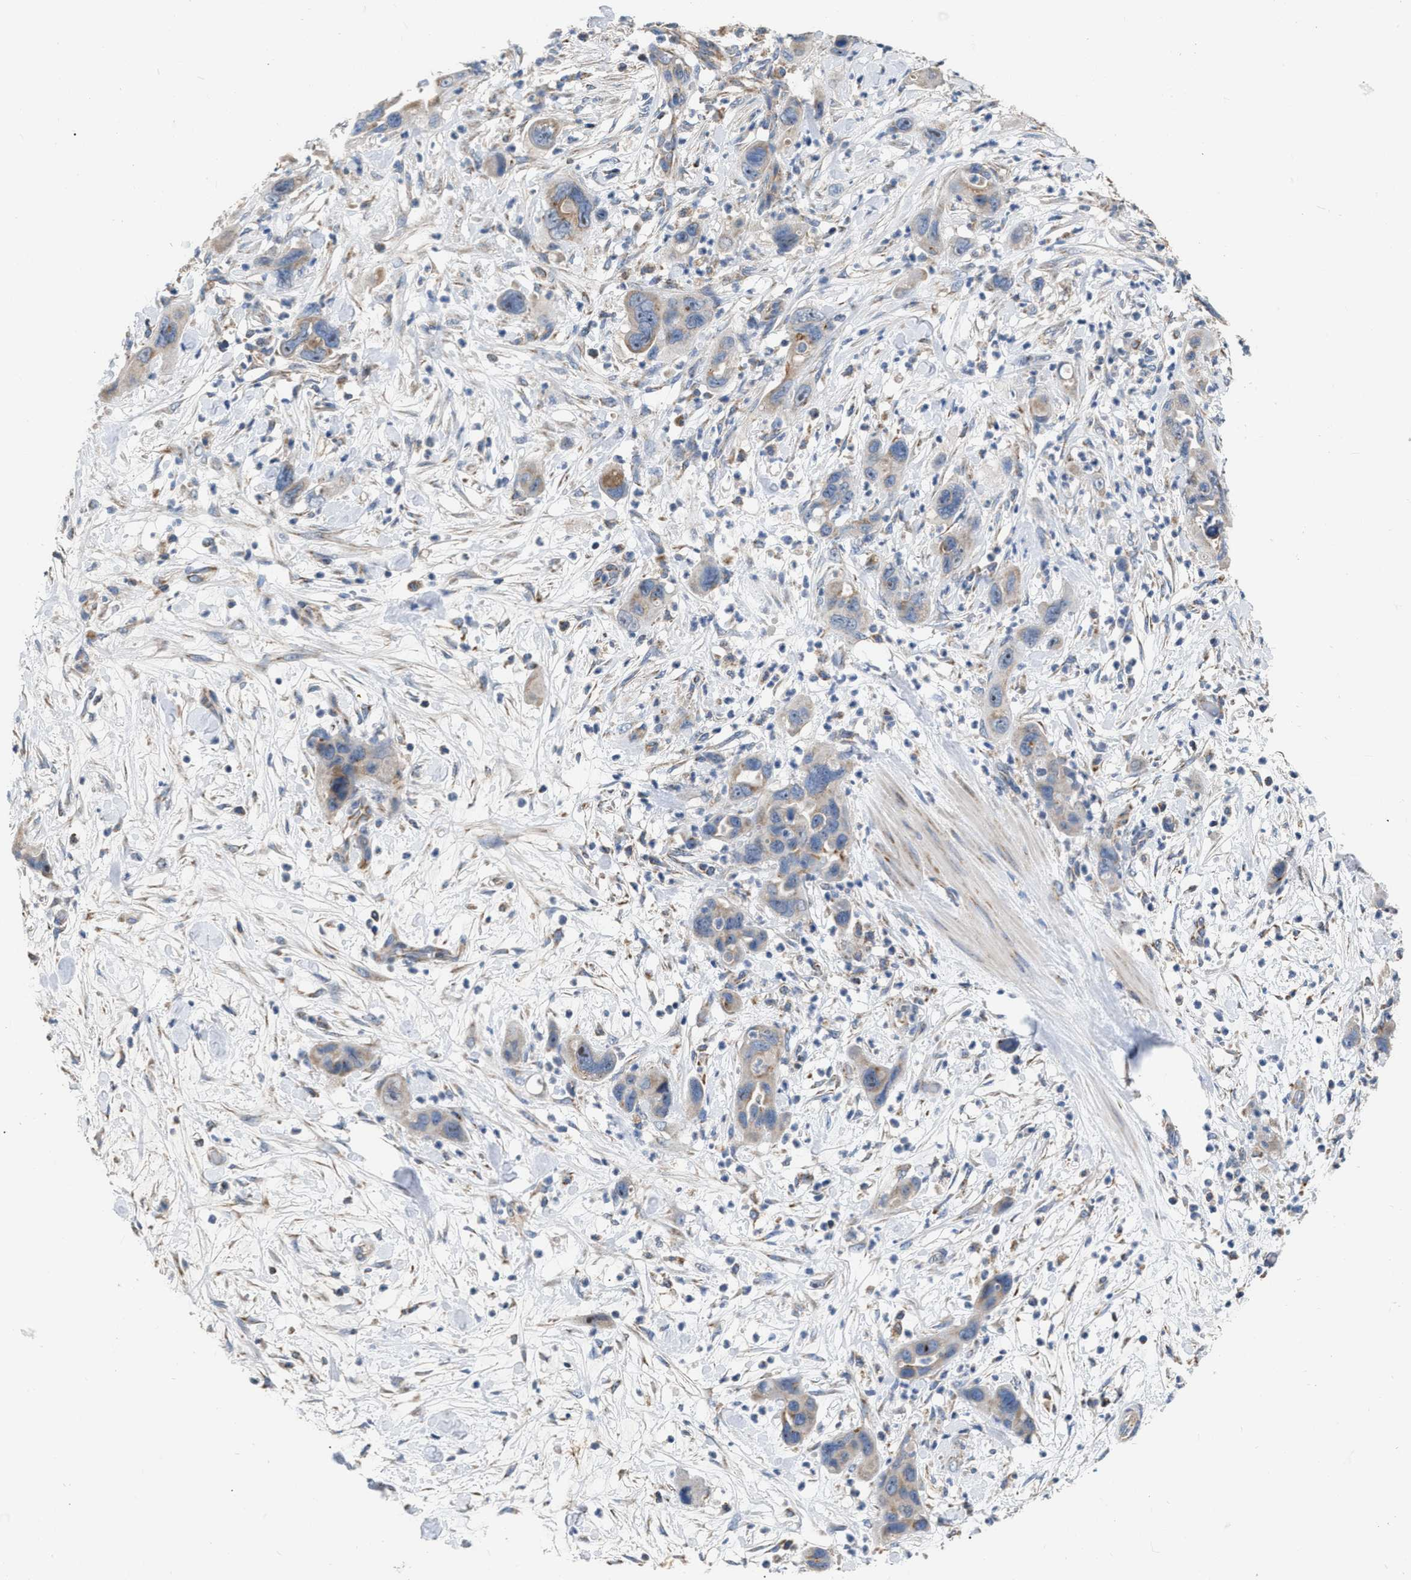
{"staining": {"intensity": "weak", "quantity": ">75%", "location": "cytoplasmic/membranous"}, "tissue": "pancreatic cancer", "cell_type": "Tumor cells", "image_type": "cancer", "snomed": [{"axis": "morphology", "description": "Adenocarcinoma, NOS"}, {"axis": "topography", "description": "Pancreas"}], "caption": "Brown immunohistochemical staining in pancreatic cancer reveals weak cytoplasmic/membranous staining in approximately >75% of tumor cells.", "gene": "DDX56", "patient": {"sex": "female", "age": 71}}